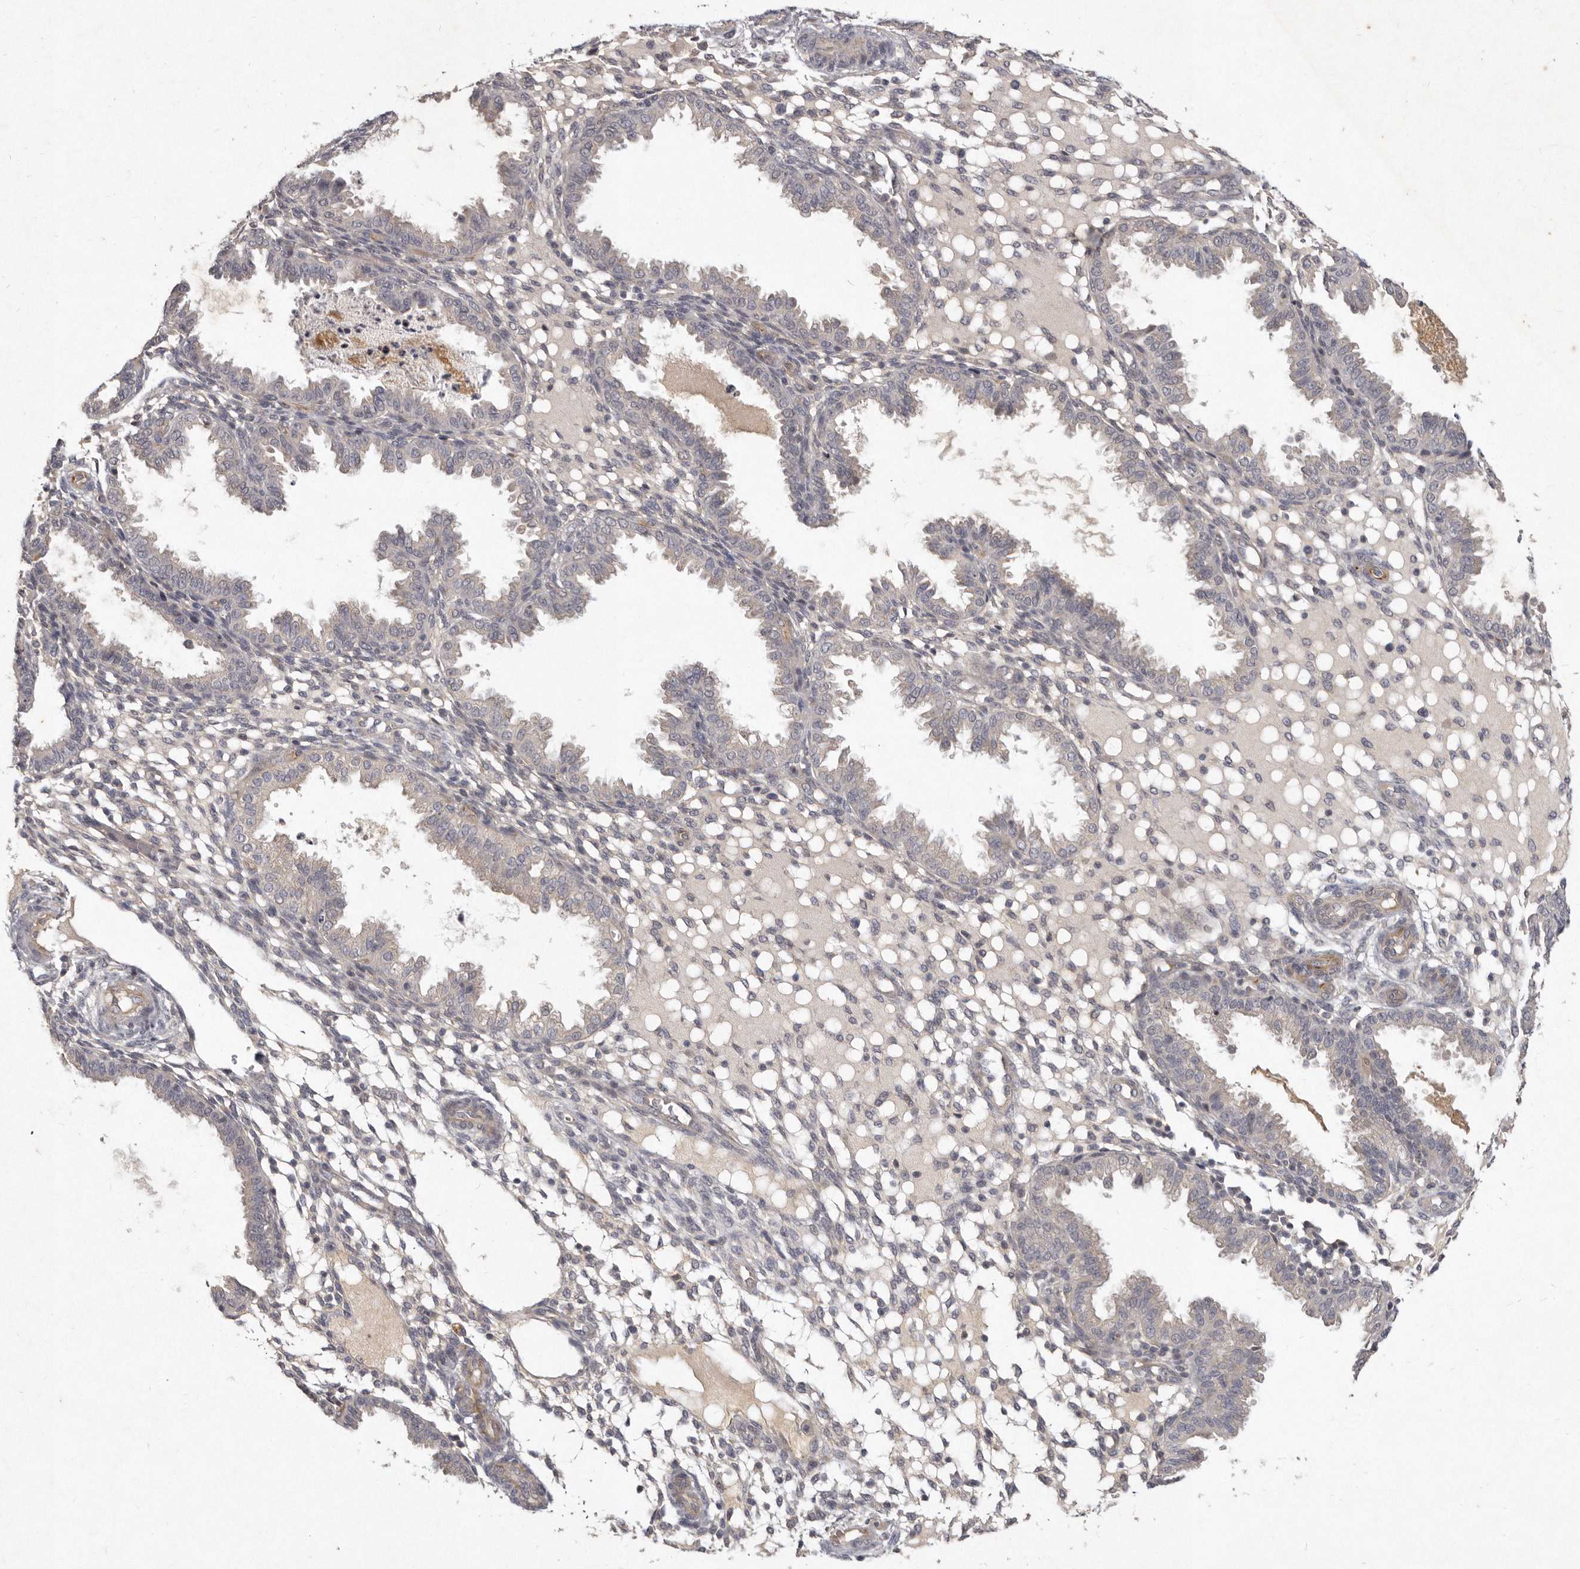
{"staining": {"intensity": "negative", "quantity": "none", "location": "none"}, "tissue": "endometrium", "cell_type": "Cells in endometrial stroma", "image_type": "normal", "snomed": [{"axis": "morphology", "description": "Normal tissue, NOS"}, {"axis": "topography", "description": "Endometrium"}], "caption": "Cells in endometrial stroma show no significant protein positivity in benign endometrium.", "gene": "SLC22A1", "patient": {"sex": "female", "age": 33}}